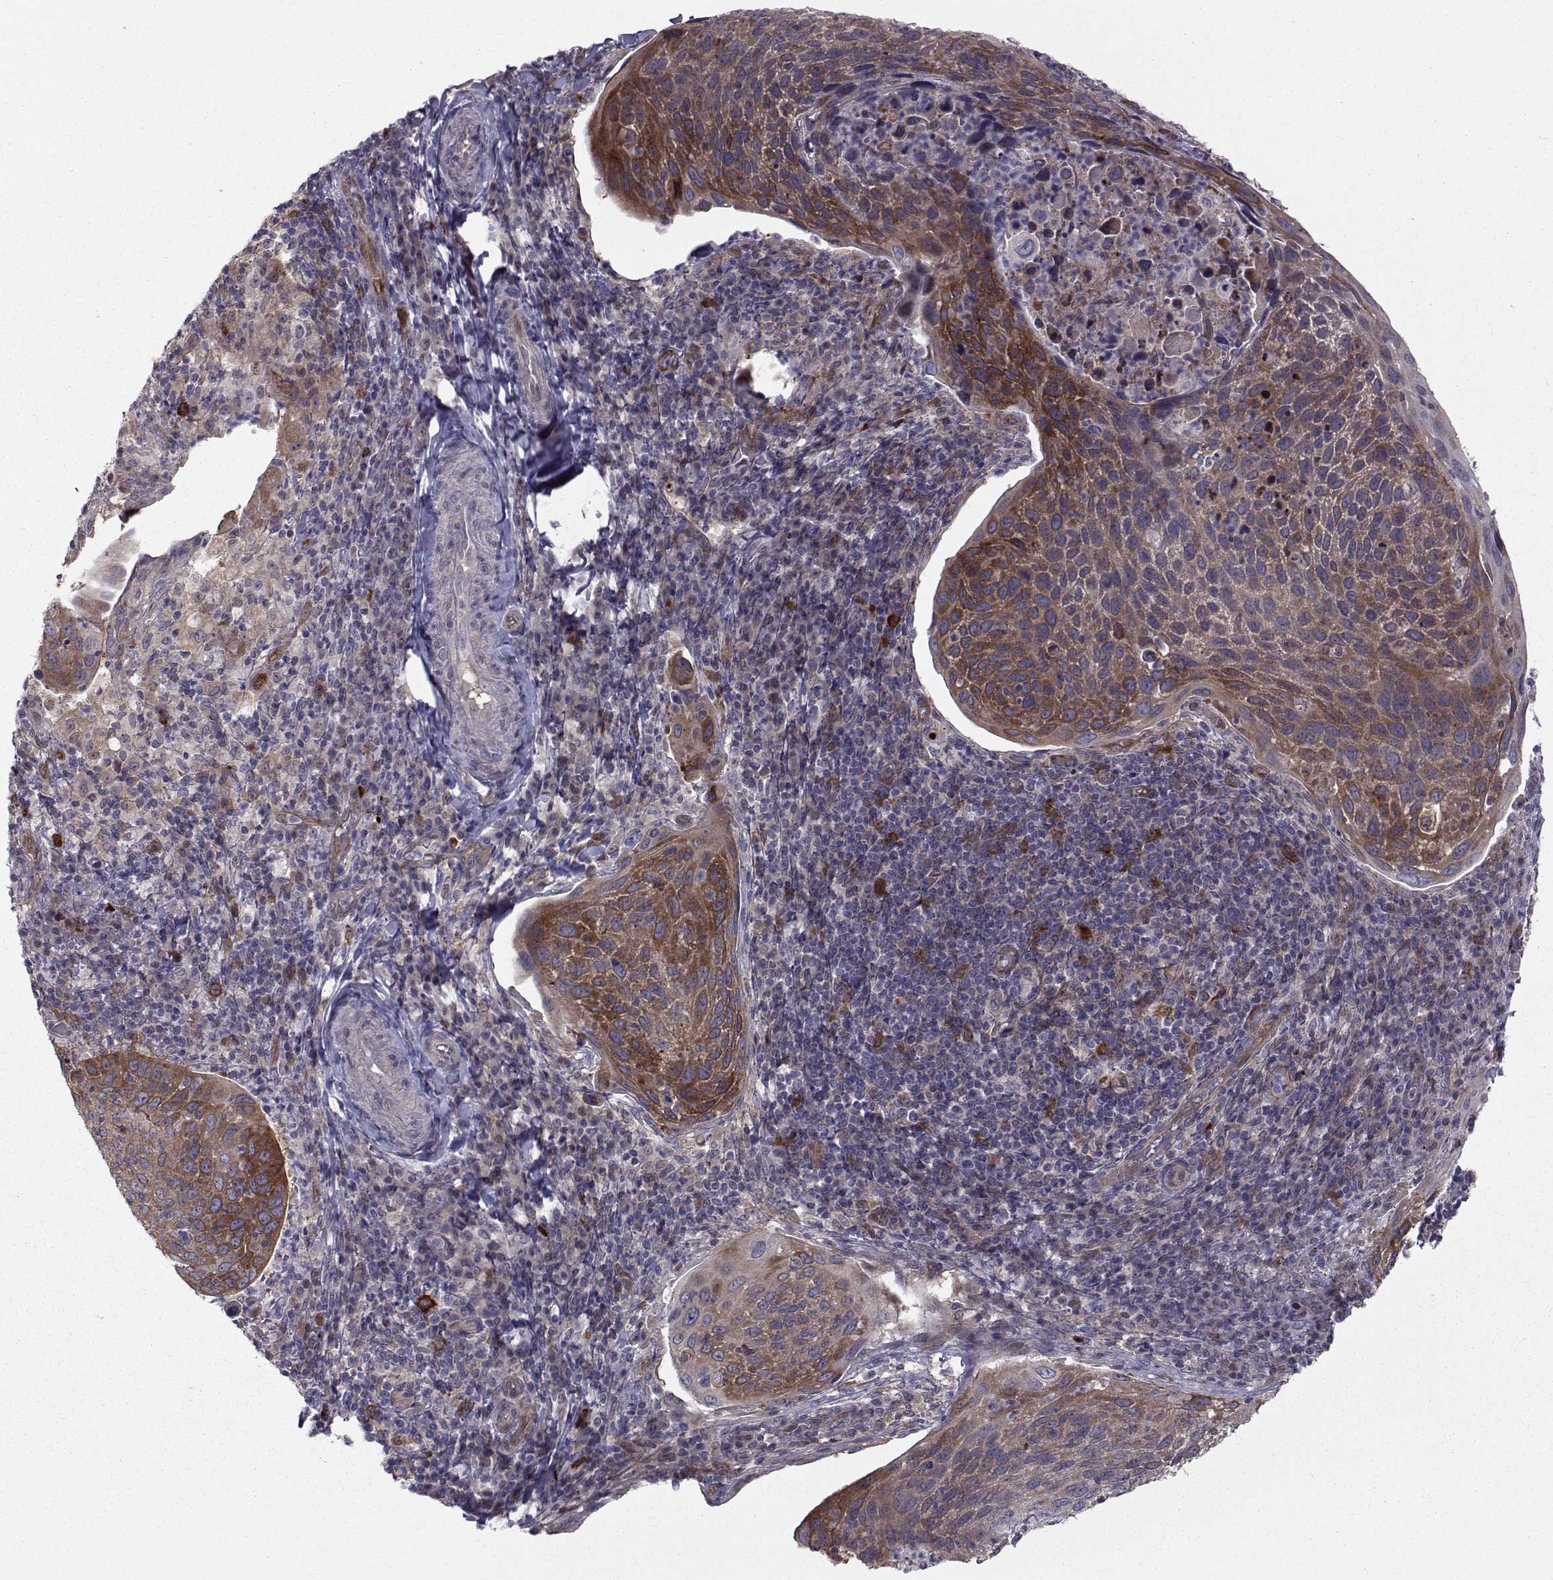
{"staining": {"intensity": "strong", "quantity": "25%-75%", "location": "cytoplasmic/membranous"}, "tissue": "cervical cancer", "cell_type": "Tumor cells", "image_type": "cancer", "snomed": [{"axis": "morphology", "description": "Squamous cell carcinoma, NOS"}, {"axis": "topography", "description": "Cervix"}], "caption": "Squamous cell carcinoma (cervical) was stained to show a protein in brown. There is high levels of strong cytoplasmic/membranous expression in about 25%-75% of tumor cells.", "gene": "HSP90AB1", "patient": {"sex": "female", "age": 54}}